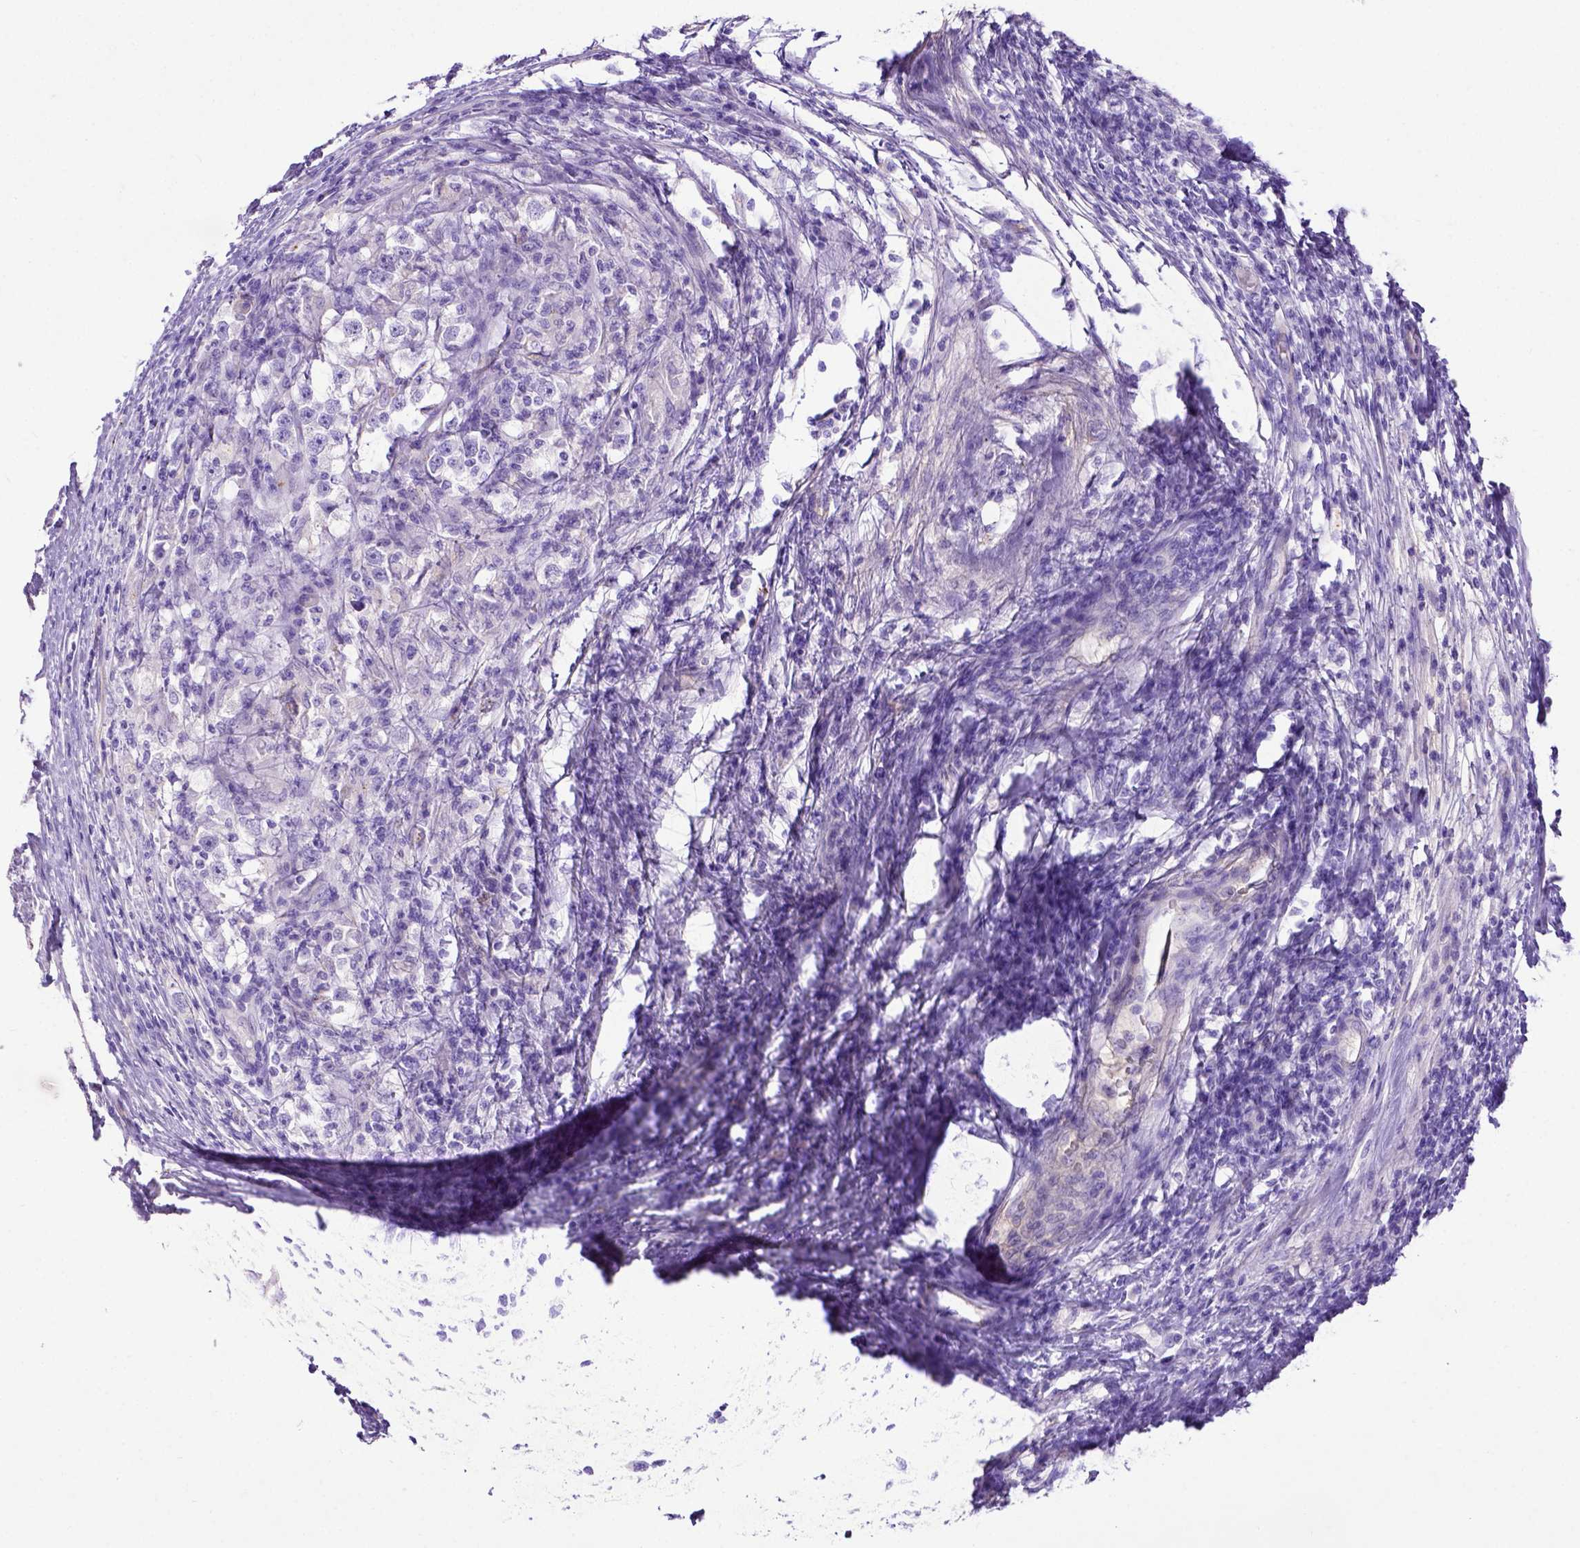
{"staining": {"intensity": "negative", "quantity": "none", "location": "none"}, "tissue": "testis cancer", "cell_type": "Tumor cells", "image_type": "cancer", "snomed": [{"axis": "morphology", "description": "Seminoma, NOS"}, {"axis": "topography", "description": "Testis"}], "caption": "Testis cancer (seminoma) stained for a protein using IHC reveals no staining tumor cells.", "gene": "LRRC18", "patient": {"sex": "male", "age": 33}}